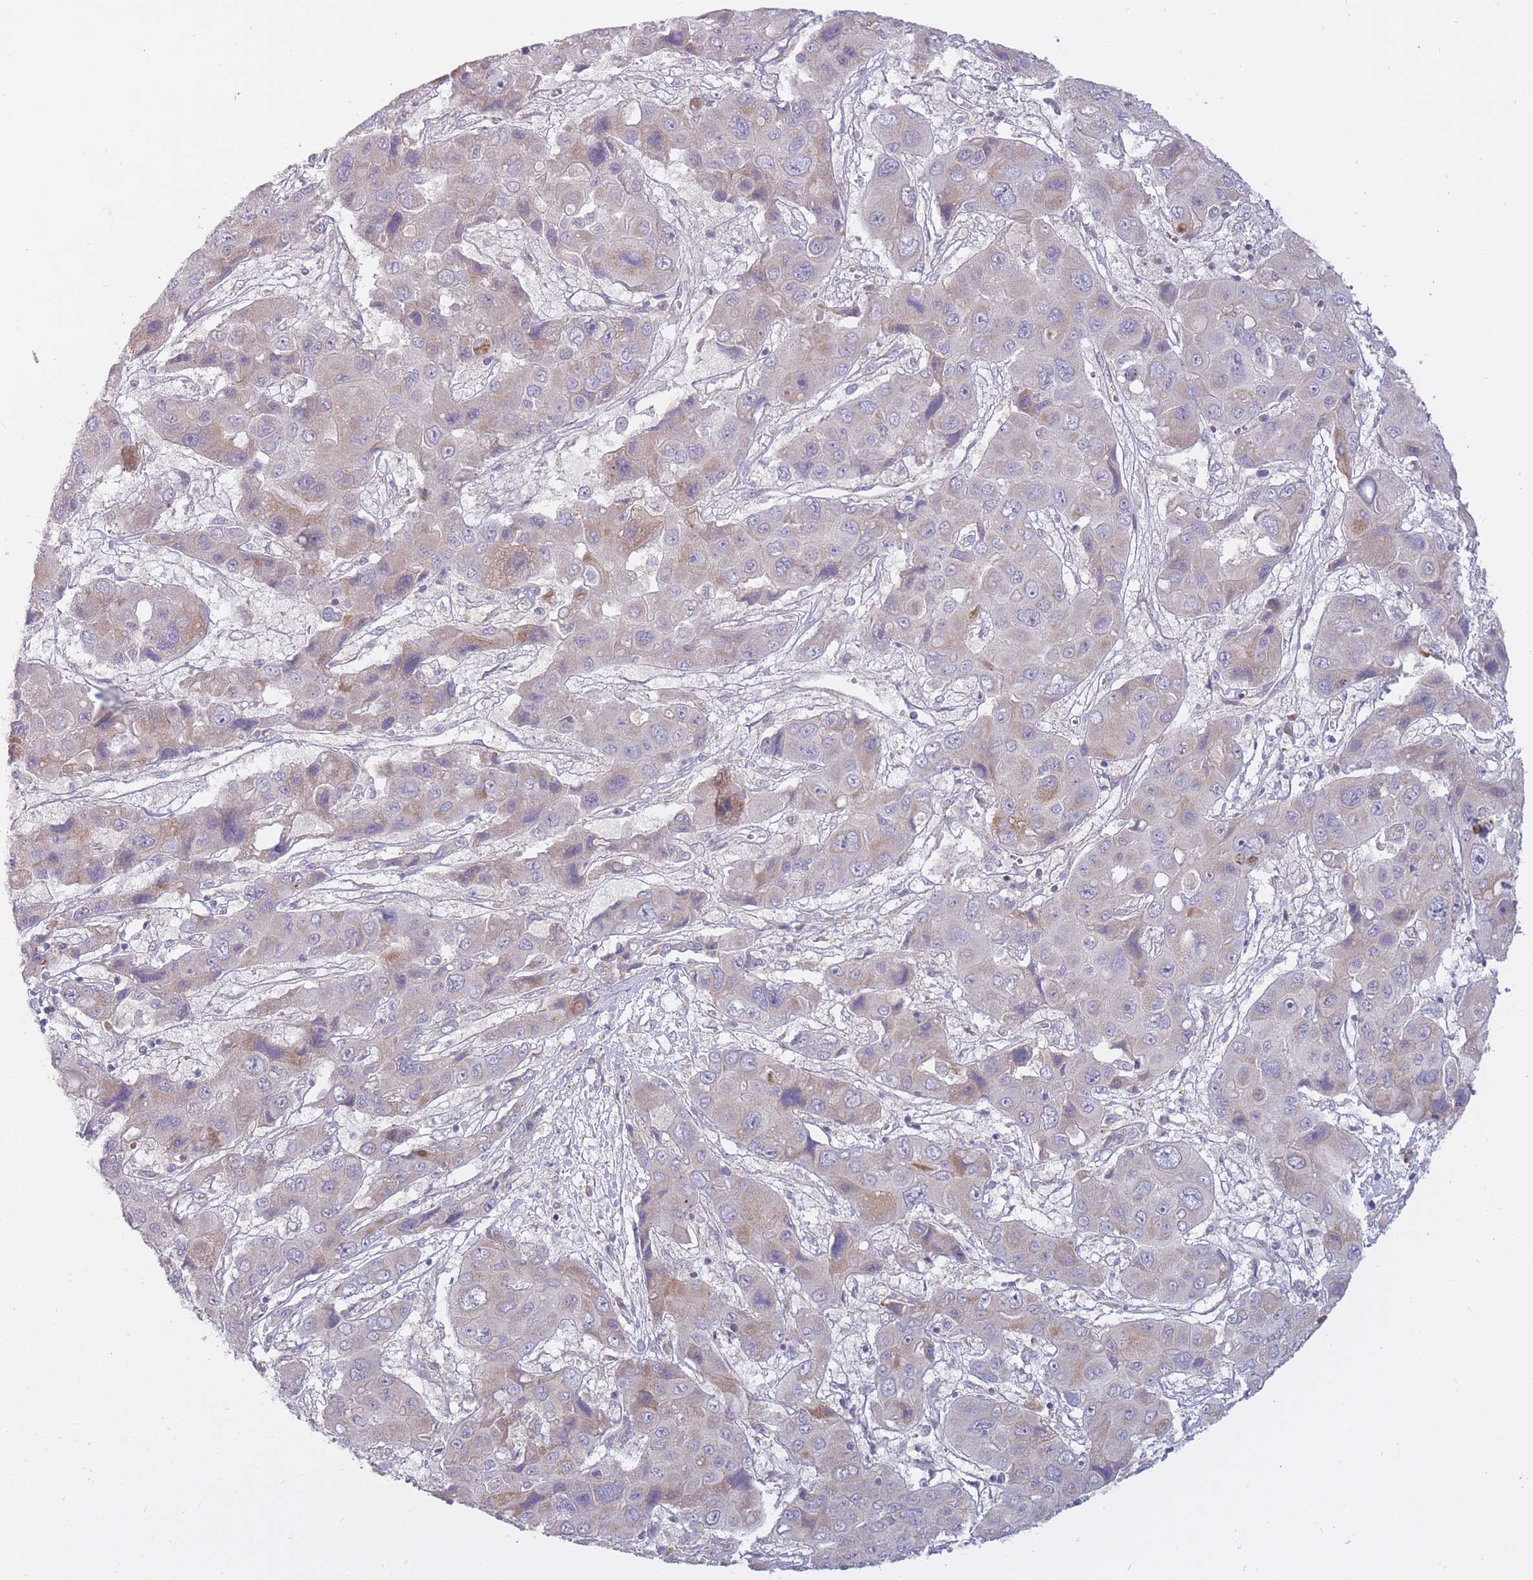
{"staining": {"intensity": "weak", "quantity": "<25%", "location": "cytoplasmic/membranous"}, "tissue": "liver cancer", "cell_type": "Tumor cells", "image_type": "cancer", "snomed": [{"axis": "morphology", "description": "Cholangiocarcinoma"}, {"axis": "topography", "description": "Liver"}], "caption": "An image of human liver cancer is negative for staining in tumor cells.", "gene": "ALKBH4", "patient": {"sex": "male", "age": 67}}